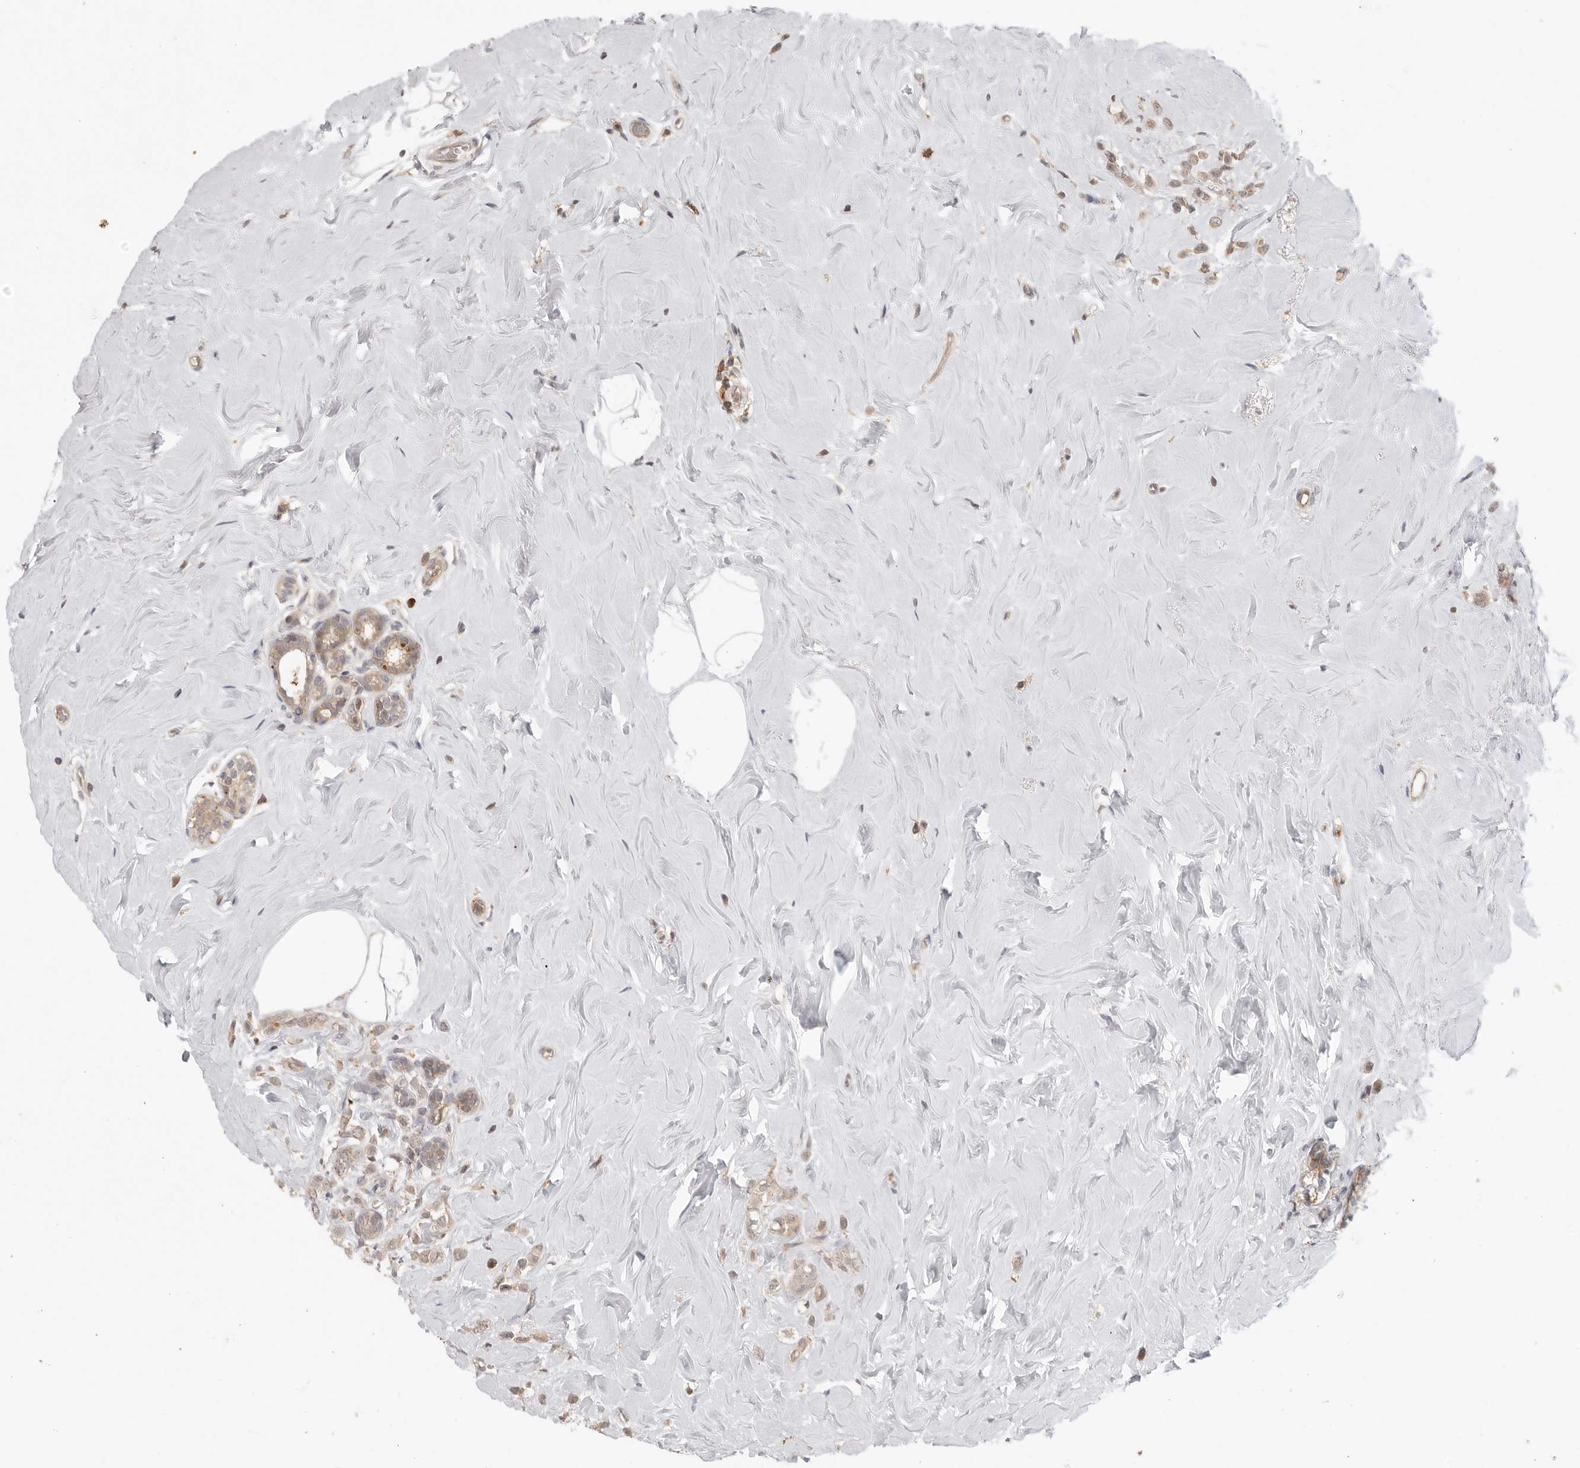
{"staining": {"intensity": "weak", "quantity": ">75%", "location": "cytoplasmic/membranous"}, "tissue": "breast cancer", "cell_type": "Tumor cells", "image_type": "cancer", "snomed": [{"axis": "morphology", "description": "Lobular carcinoma"}, {"axis": "topography", "description": "Breast"}], "caption": "The histopathology image reveals a brown stain indicating the presence of a protein in the cytoplasmic/membranous of tumor cells in lobular carcinoma (breast).", "gene": "DBNL", "patient": {"sex": "female", "age": 47}}